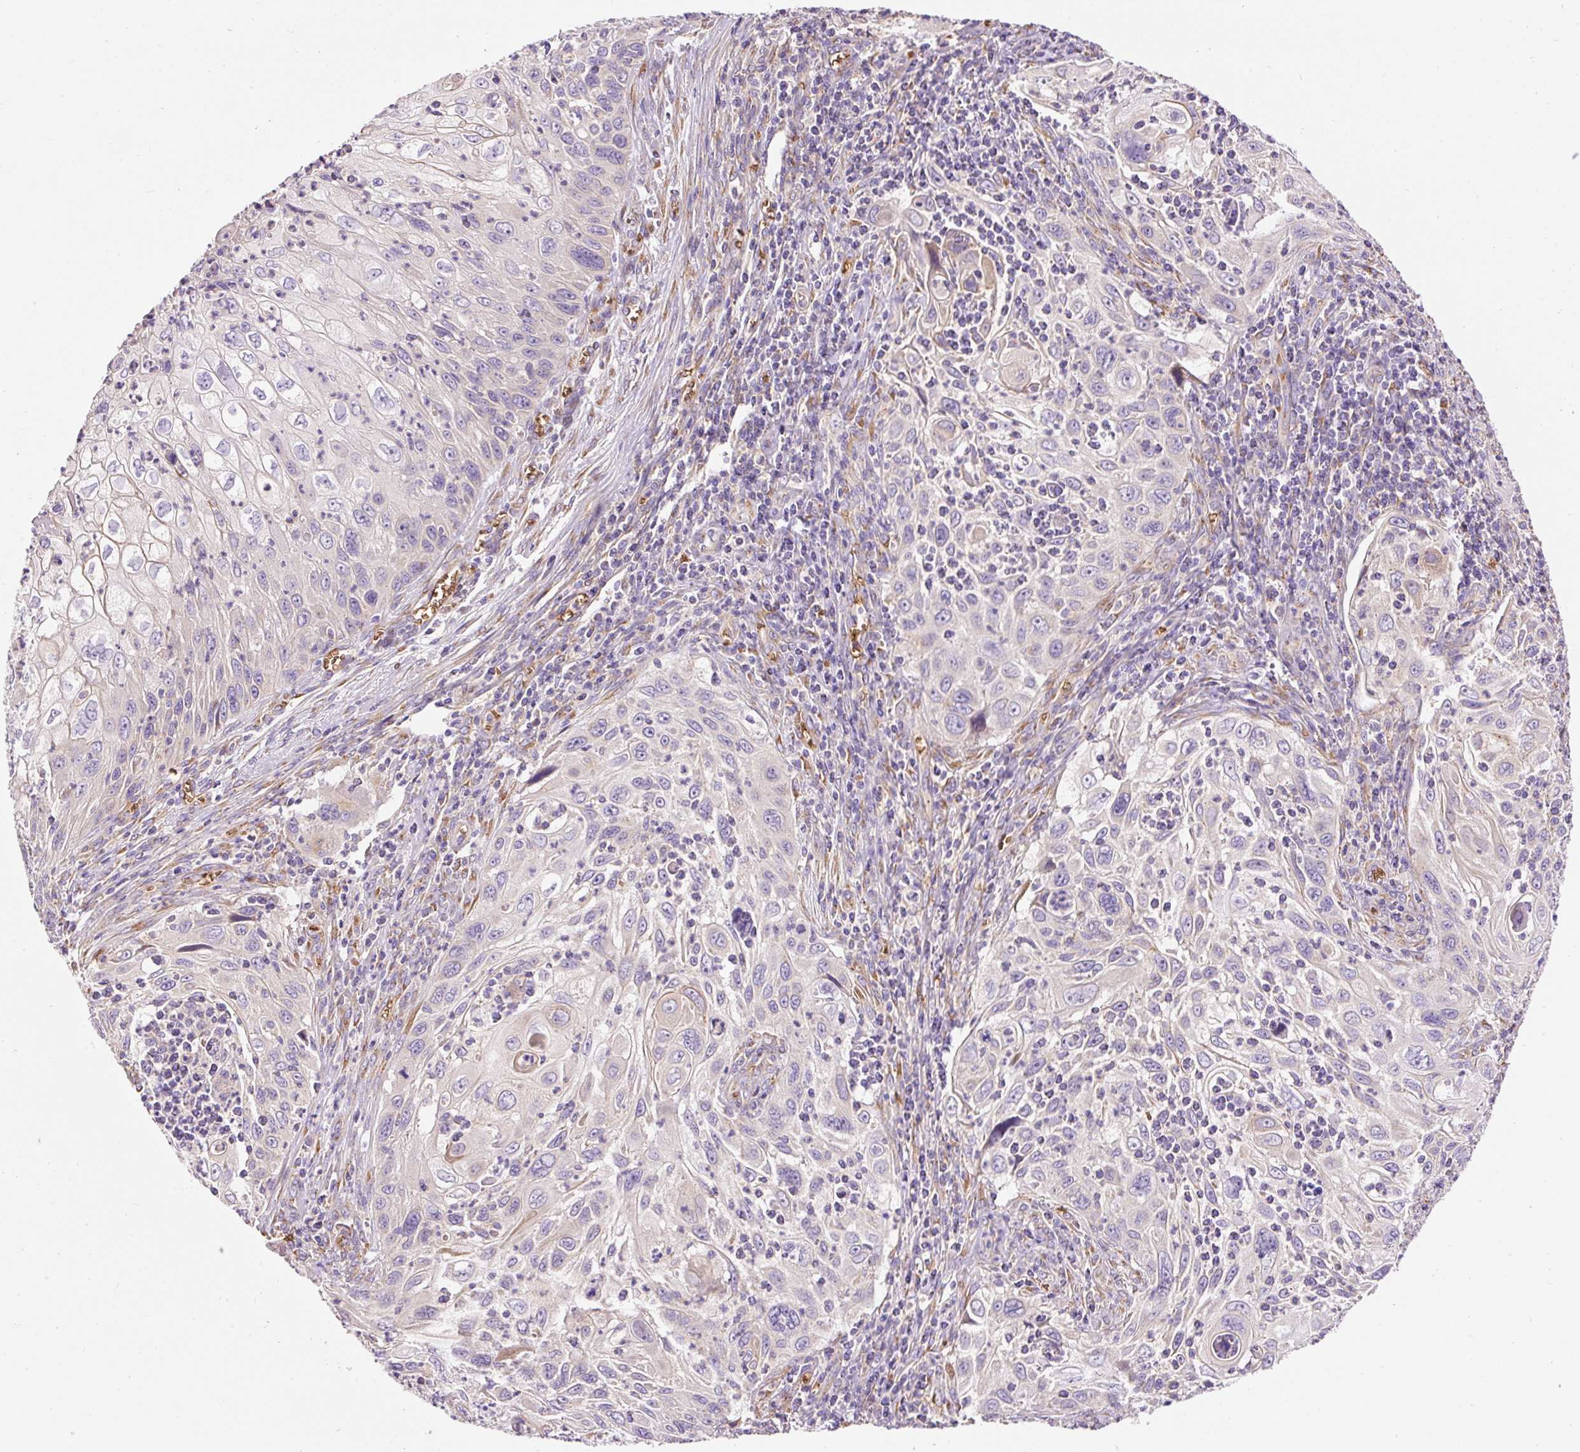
{"staining": {"intensity": "negative", "quantity": "none", "location": "none"}, "tissue": "cervical cancer", "cell_type": "Tumor cells", "image_type": "cancer", "snomed": [{"axis": "morphology", "description": "Squamous cell carcinoma, NOS"}, {"axis": "topography", "description": "Cervix"}], "caption": "IHC image of neoplastic tissue: squamous cell carcinoma (cervical) stained with DAB exhibits no significant protein positivity in tumor cells.", "gene": "PRRC2A", "patient": {"sex": "female", "age": 70}}